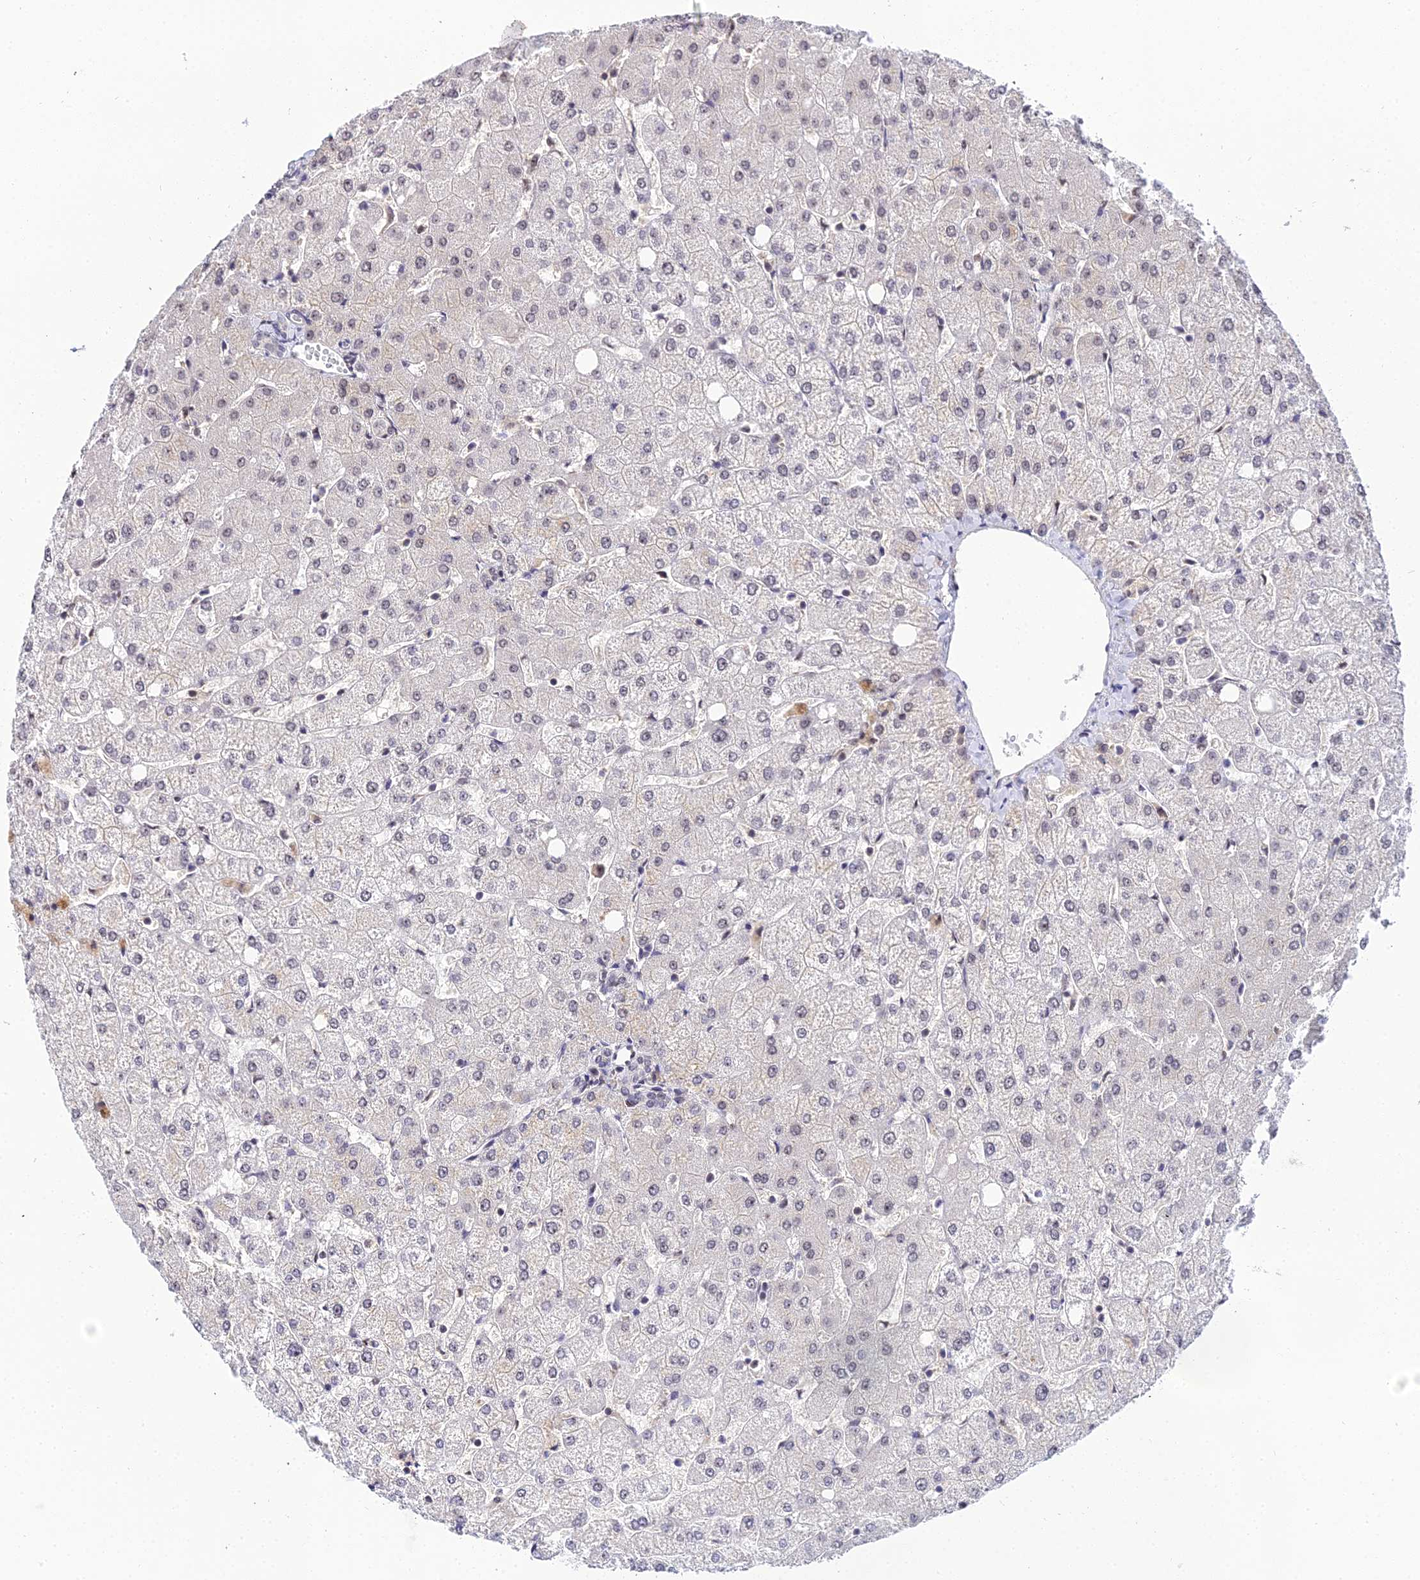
{"staining": {"intensity": "negative", "quantity": "none", "location": "none"}, "tissue": "liver", "cell_type": "Cholangiocytes", "image_type": "normal", "snomed": [{"axis": "morphology", "description": "Normal tissue, NOS"}, {"axis": "topography", "description": "Liver"}], "caption": "The immunohistochemistry (IHC) micrograph has no significant staining in cholangiocytes of liver. (DAB IHC visualized using brightfield microscopy, high magnification).", "gene": "EXOSC3", "patient": {"sex": "female", "age": 54}}